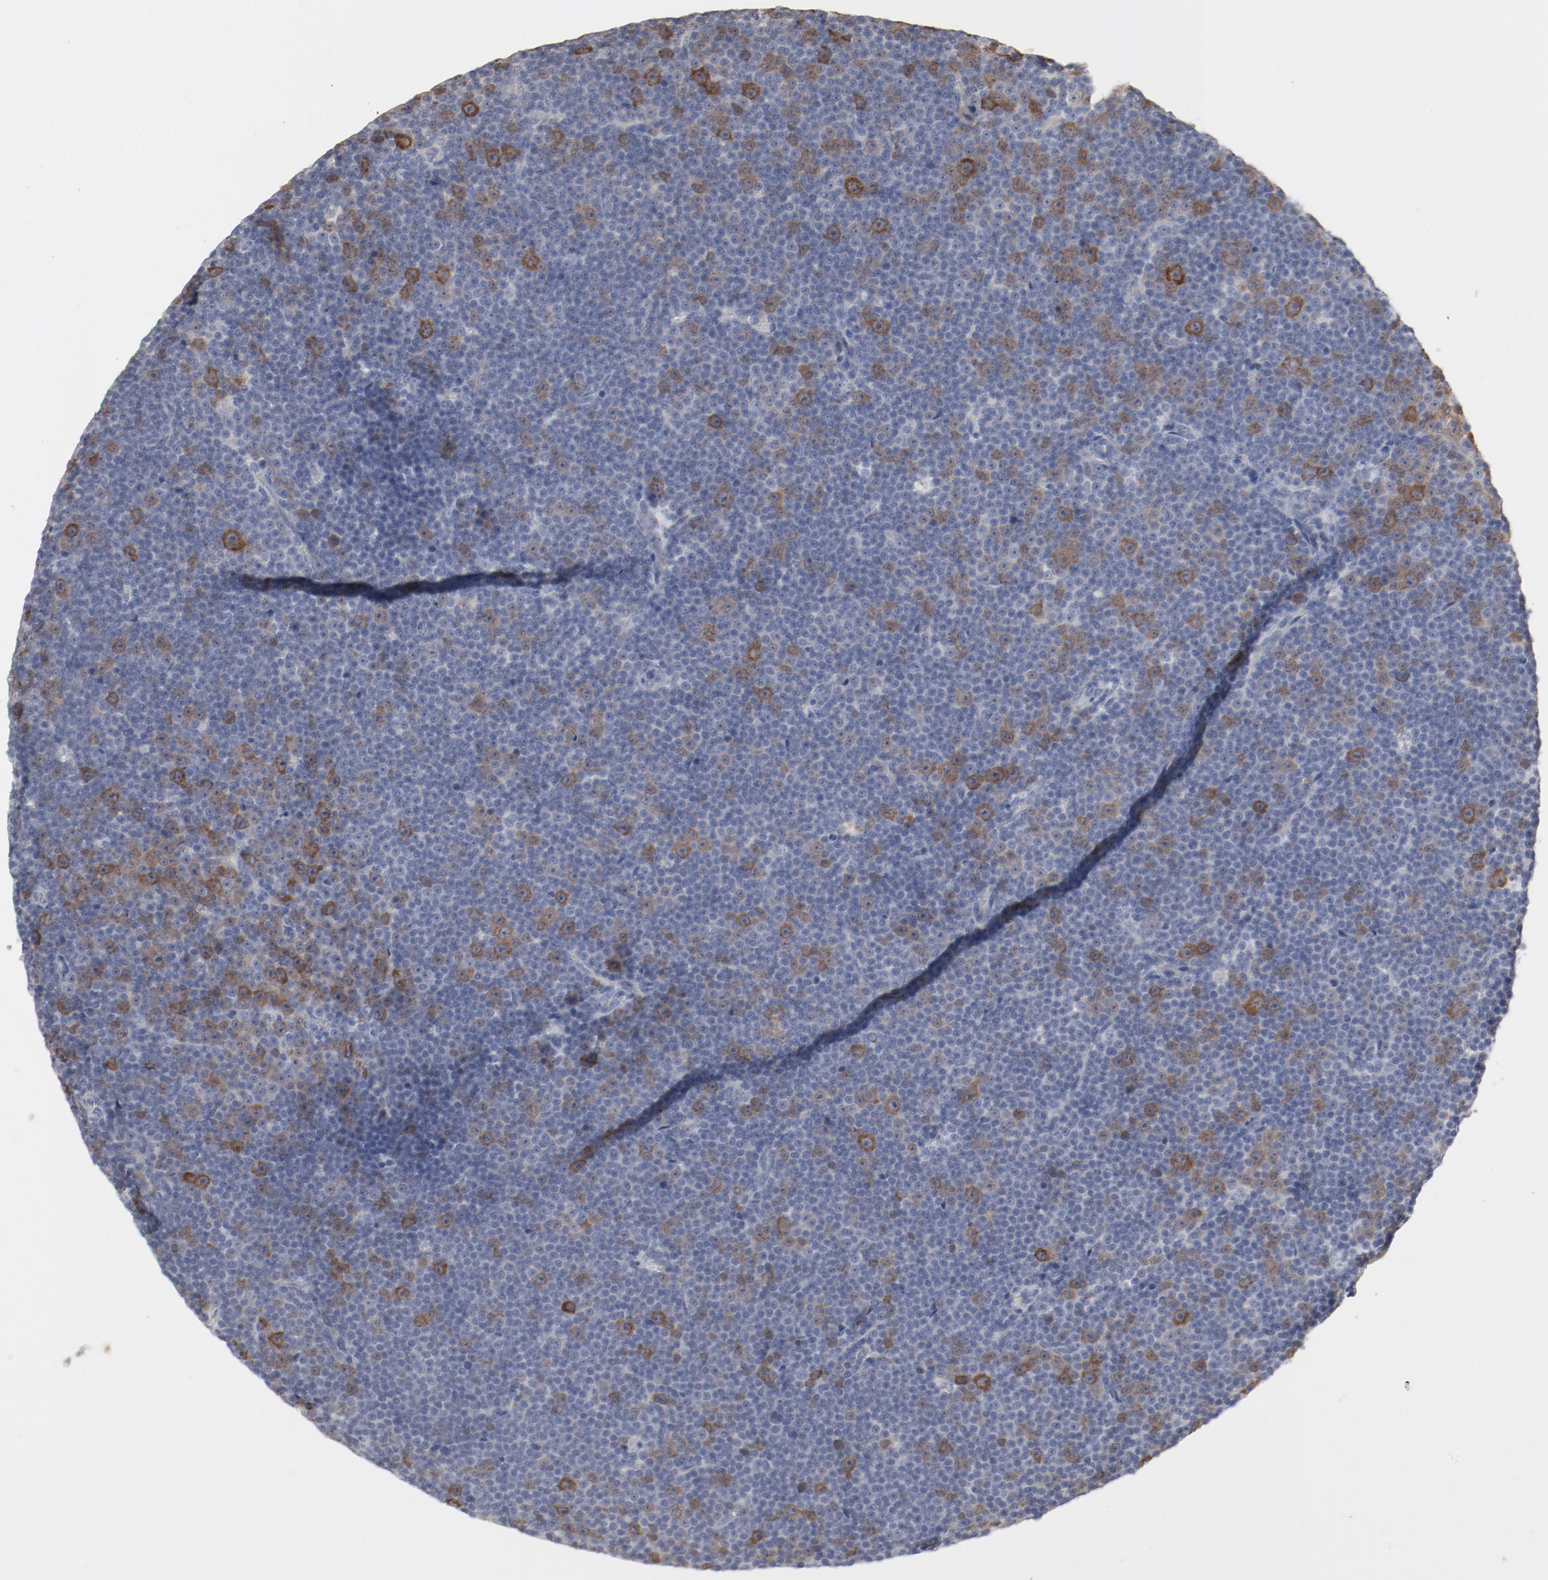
{"staining": {"intensity": "moderate", "quantity": "25%-75%", "location": "cytoplasmic/membranous"}, "tissue": "lymphoma", "cell_type": "Tumor cells", "image_type": "cancer", "snomed": [{"axis": "morphology", "description": "Malignant lymphoma, non-Hodgkin's type, Low grade"}, {"axis": "topography", "description": "Lymph node"}], "caption": "Human malignant lymphoma, non-Hodgkin's type (low-grade) stained with a protein marker shows moderate staining in tumor cells.", "gene": "CDK1", "patient": {"sex": "female", "age": 67}}